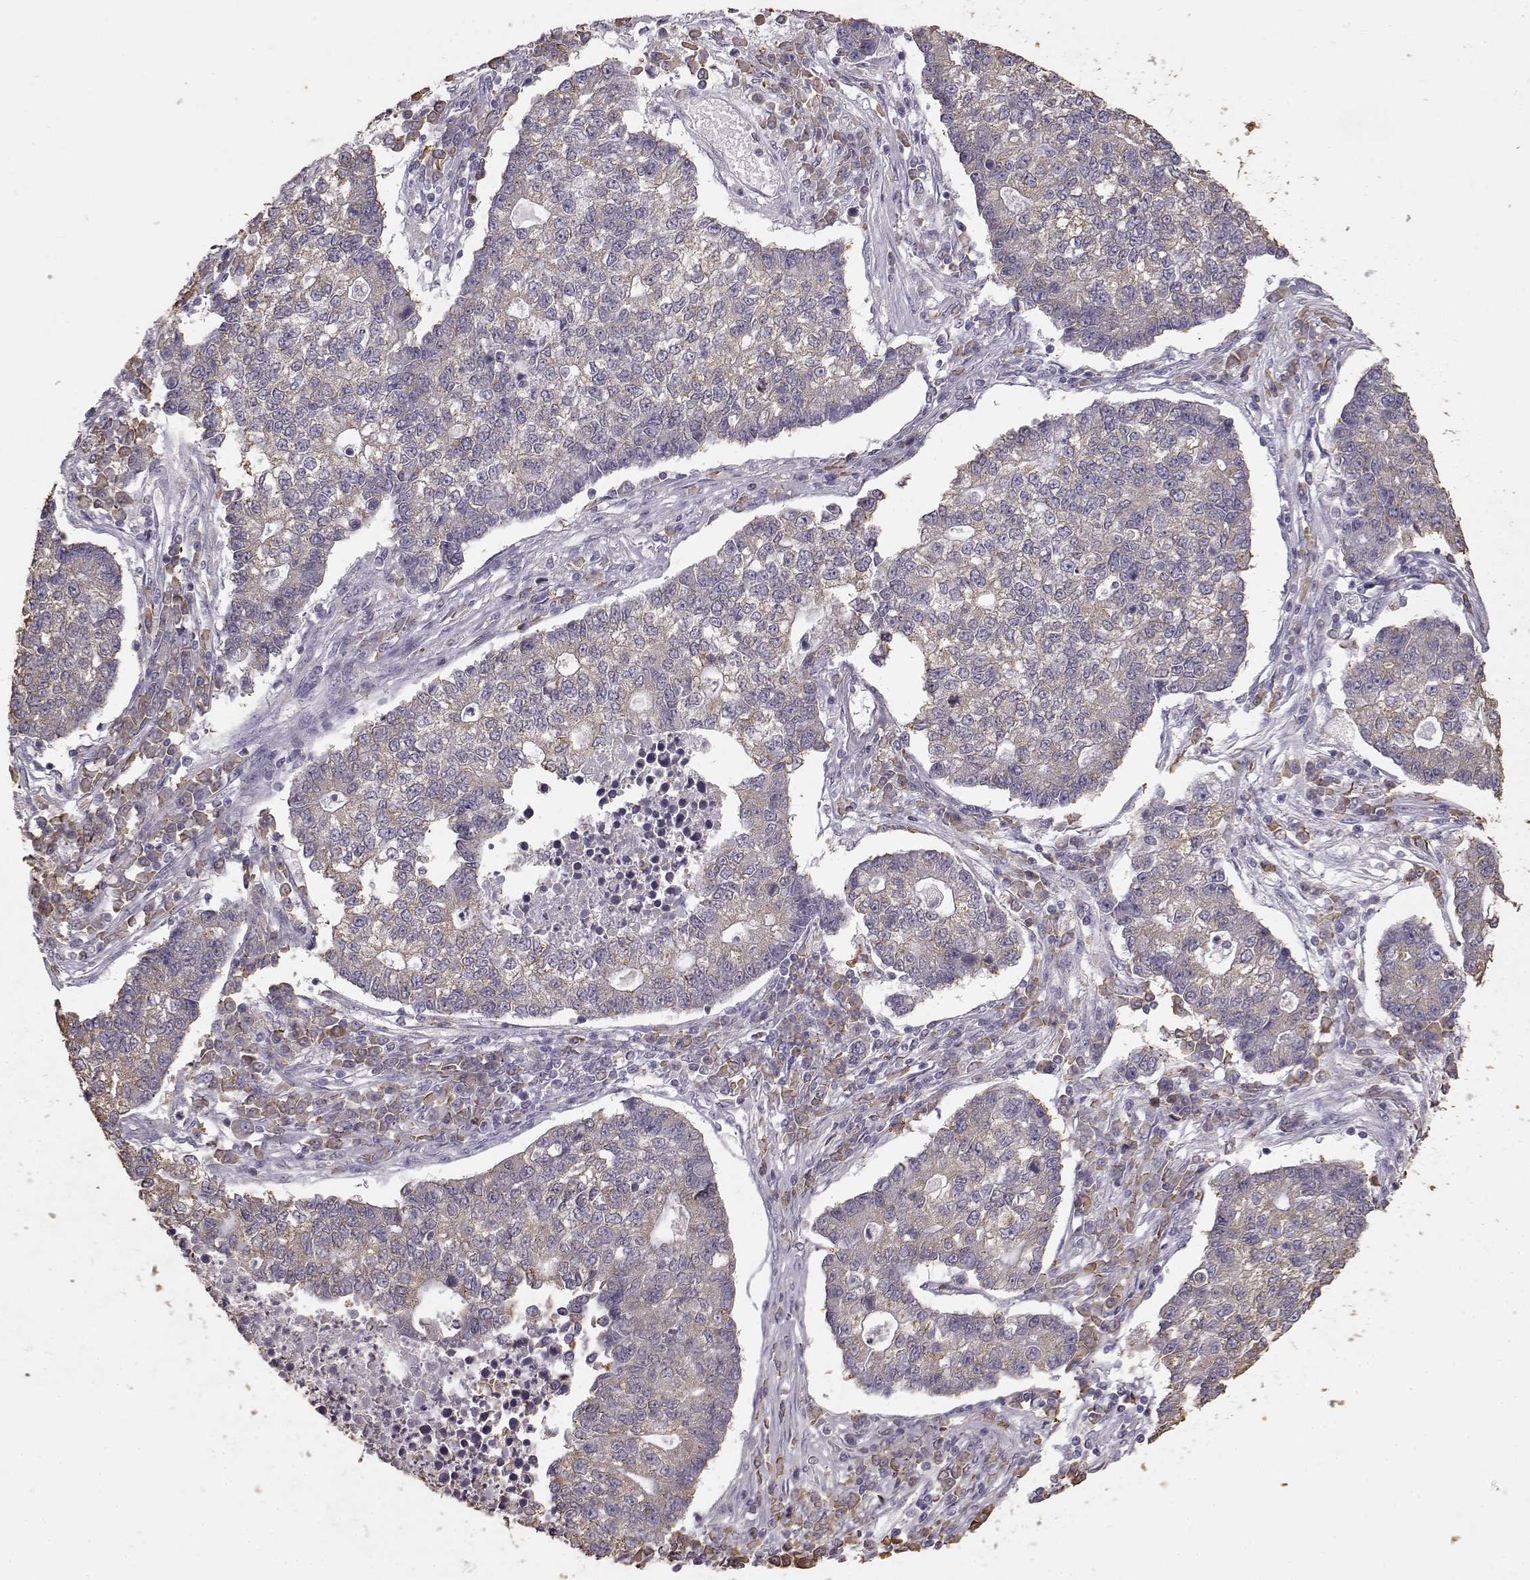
{"staining": {"intensity": "weak", "quantity": ">75%", "location": "cytoplasmic/membranous"}, "tissue": "lung cancer", "cell_type": "Tumor cells", "image_type": "cancer", "snomed": [{"axis": "morphology", "description": "Adenocarcinoma, NOS"}, {"axis": "topography", "description": "Lung"}], "caption": "DAB (3,3'-diaminobenzidine) immunohistochemical staining of lung cancer shows weak cytoplasmic/membranous protein positivity in about >75% of tumor cells.", "gene": "GABRG3", "patient": {"sex": "male", "age": 57}}